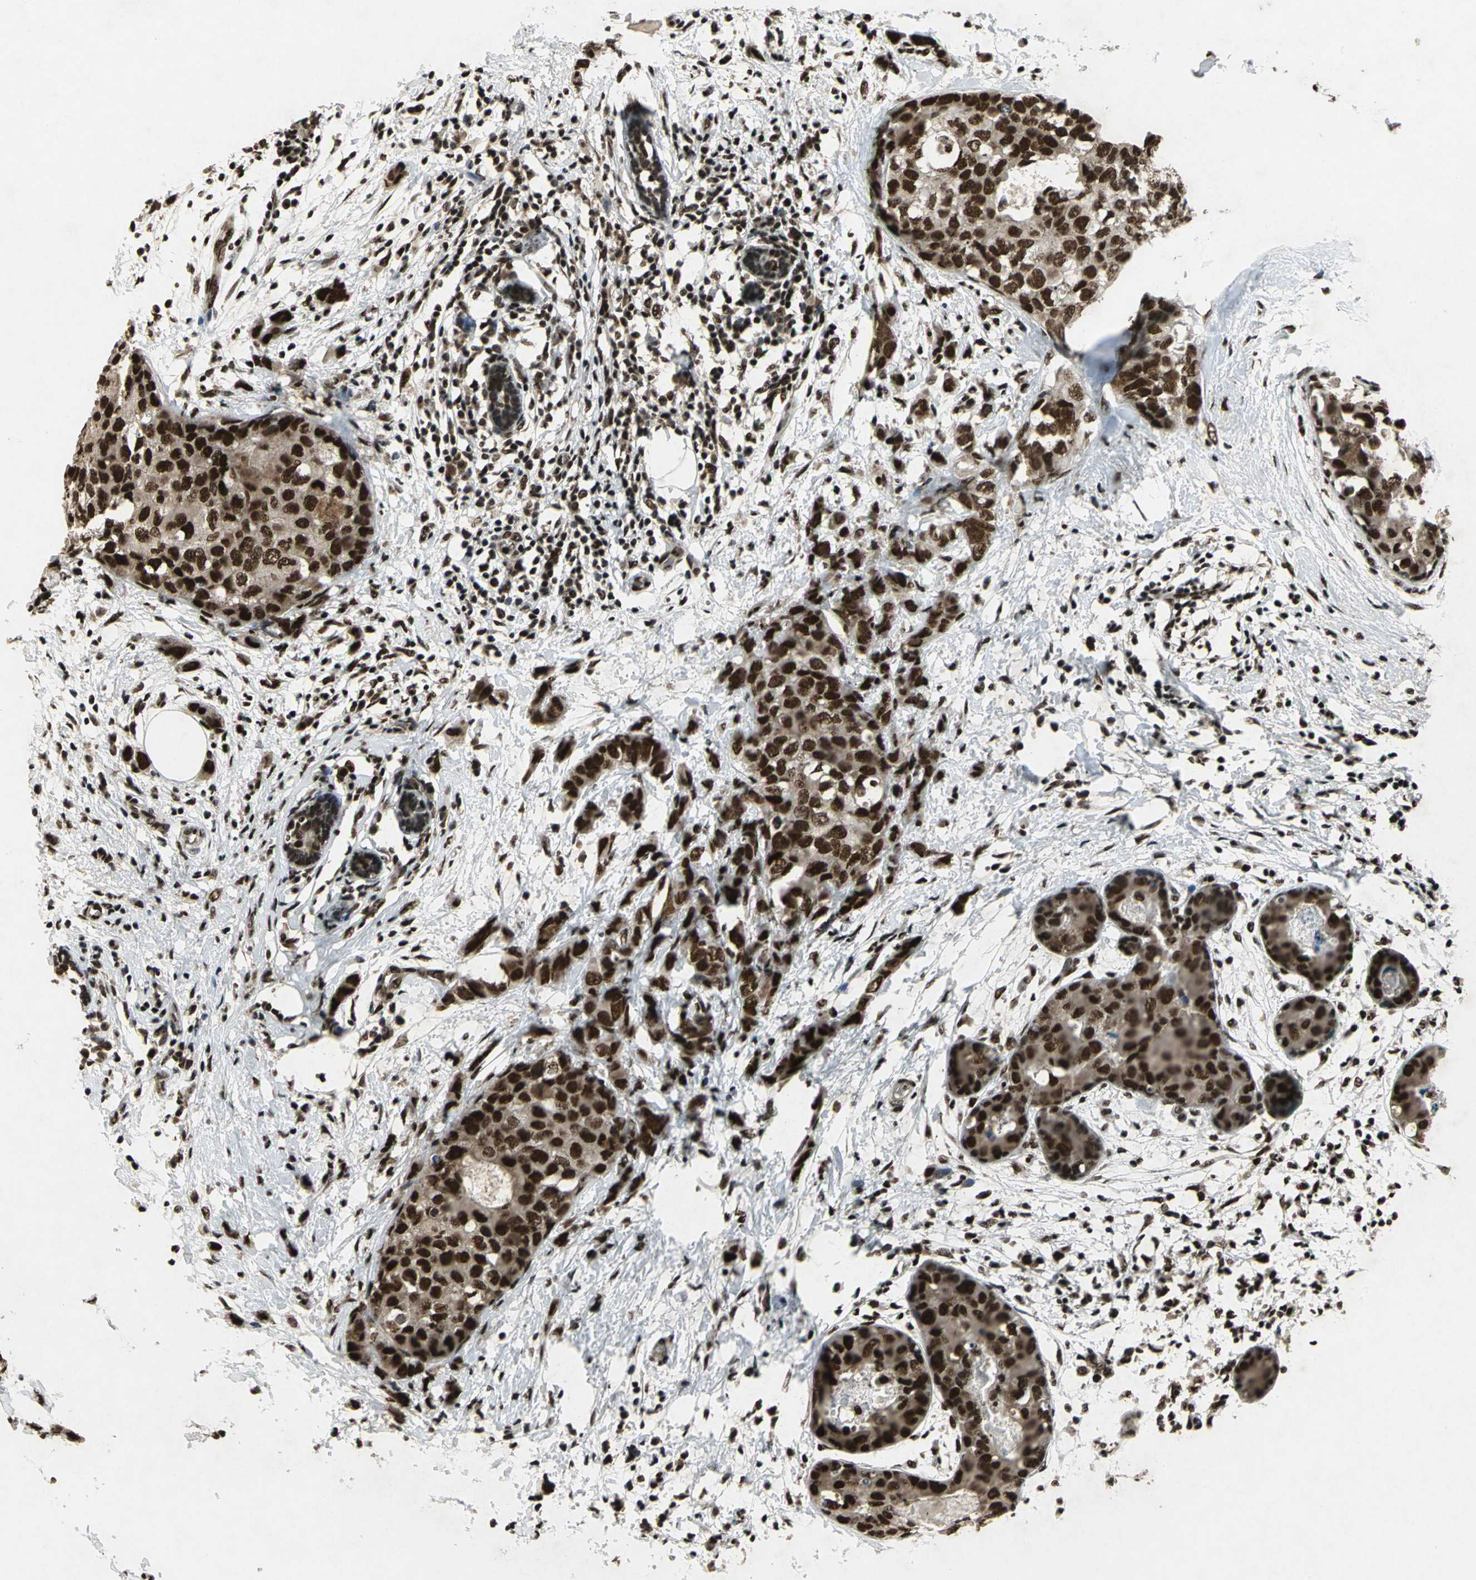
{"staining": {"intensity": "strong", "quantity": ">75%", "location": "nuclear"}, "tissue": "breast cancer", "cell_type": "Tumor cells", "image_type": "cancer", "snomed": [{"axis": "morphology", "description": "Normal tissue, NOS"}, {"axis": "morphology", "description": "Duct carcinoma"}, {"axis": "topography", "description": "Breast"}], "caption": "The image displays a brown stain indicating the presence of a protein in the nuclear of tumor cells in breast cancer. (DAB = brown stain, brightfield microscopy at high magnification).", "gene": "MTA2", "patient": {"sex": "female", "age": 50}}